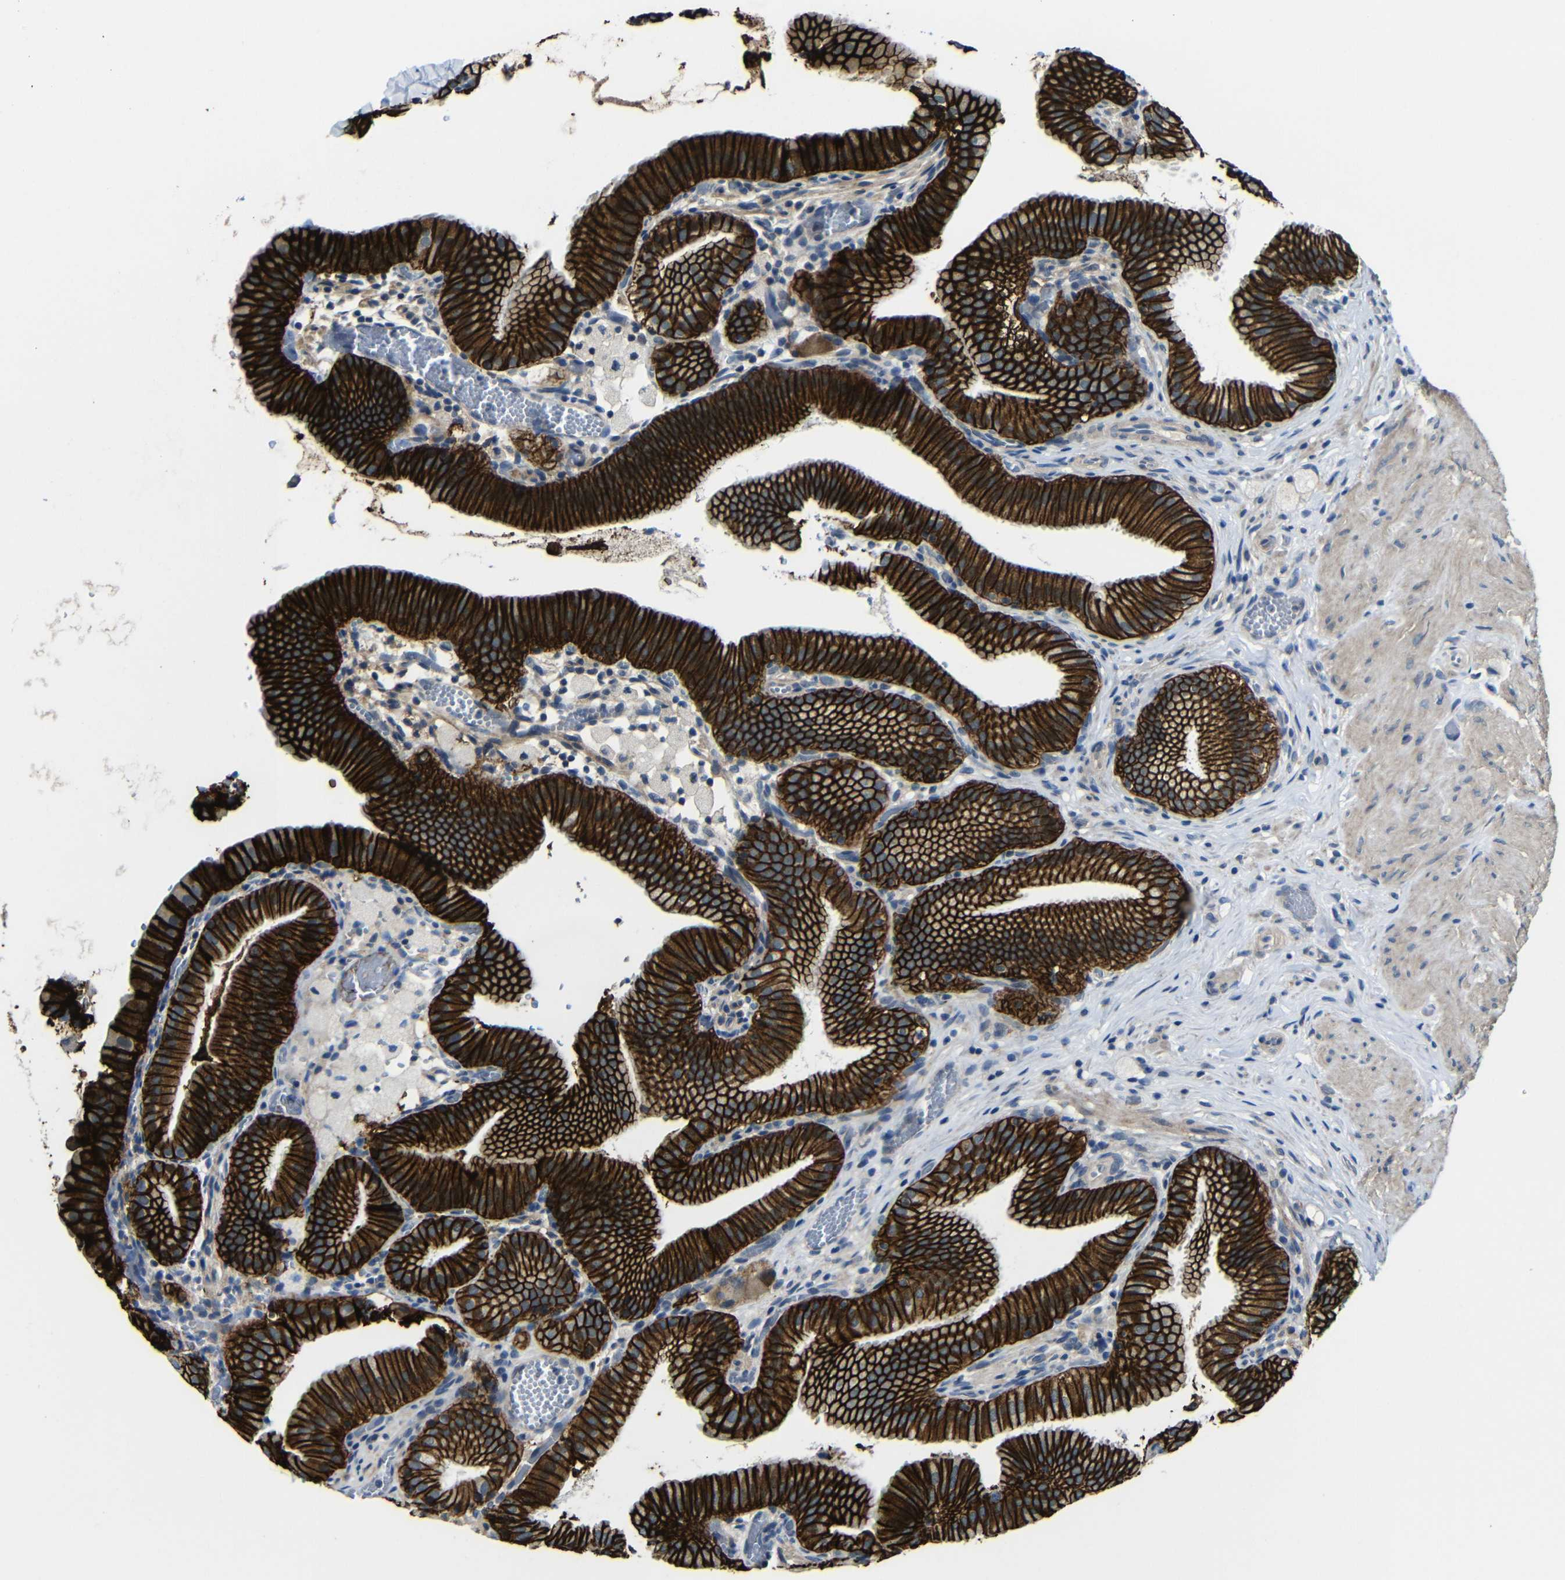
{"staining": {"intensity": "strong", "quantity": ">75%", "location": "cytoplasmic/membranous"}, "tissue": "gallbladder", "cell_type": "Glandular cells", "image_type": "normal", "snomed": [{"axis": "morphology", "description": "Normal tissue, NOS"}, {"axis": "topography", "description": "Gallbladder"}], "caption": "Immunohistochemistry (DAB (3,3'-diaminobenzidine)) staining of normal human gallbladder displays strong cytoplasmic/membranous protein expression in approximately >75% of glandular cells. (DAB (3,3'-diaminobenzidine) = brown stain, brightfield microscopy at high magnification).", "gene": "ZNF90", "patient": {"sex": "male", "age": 54}}